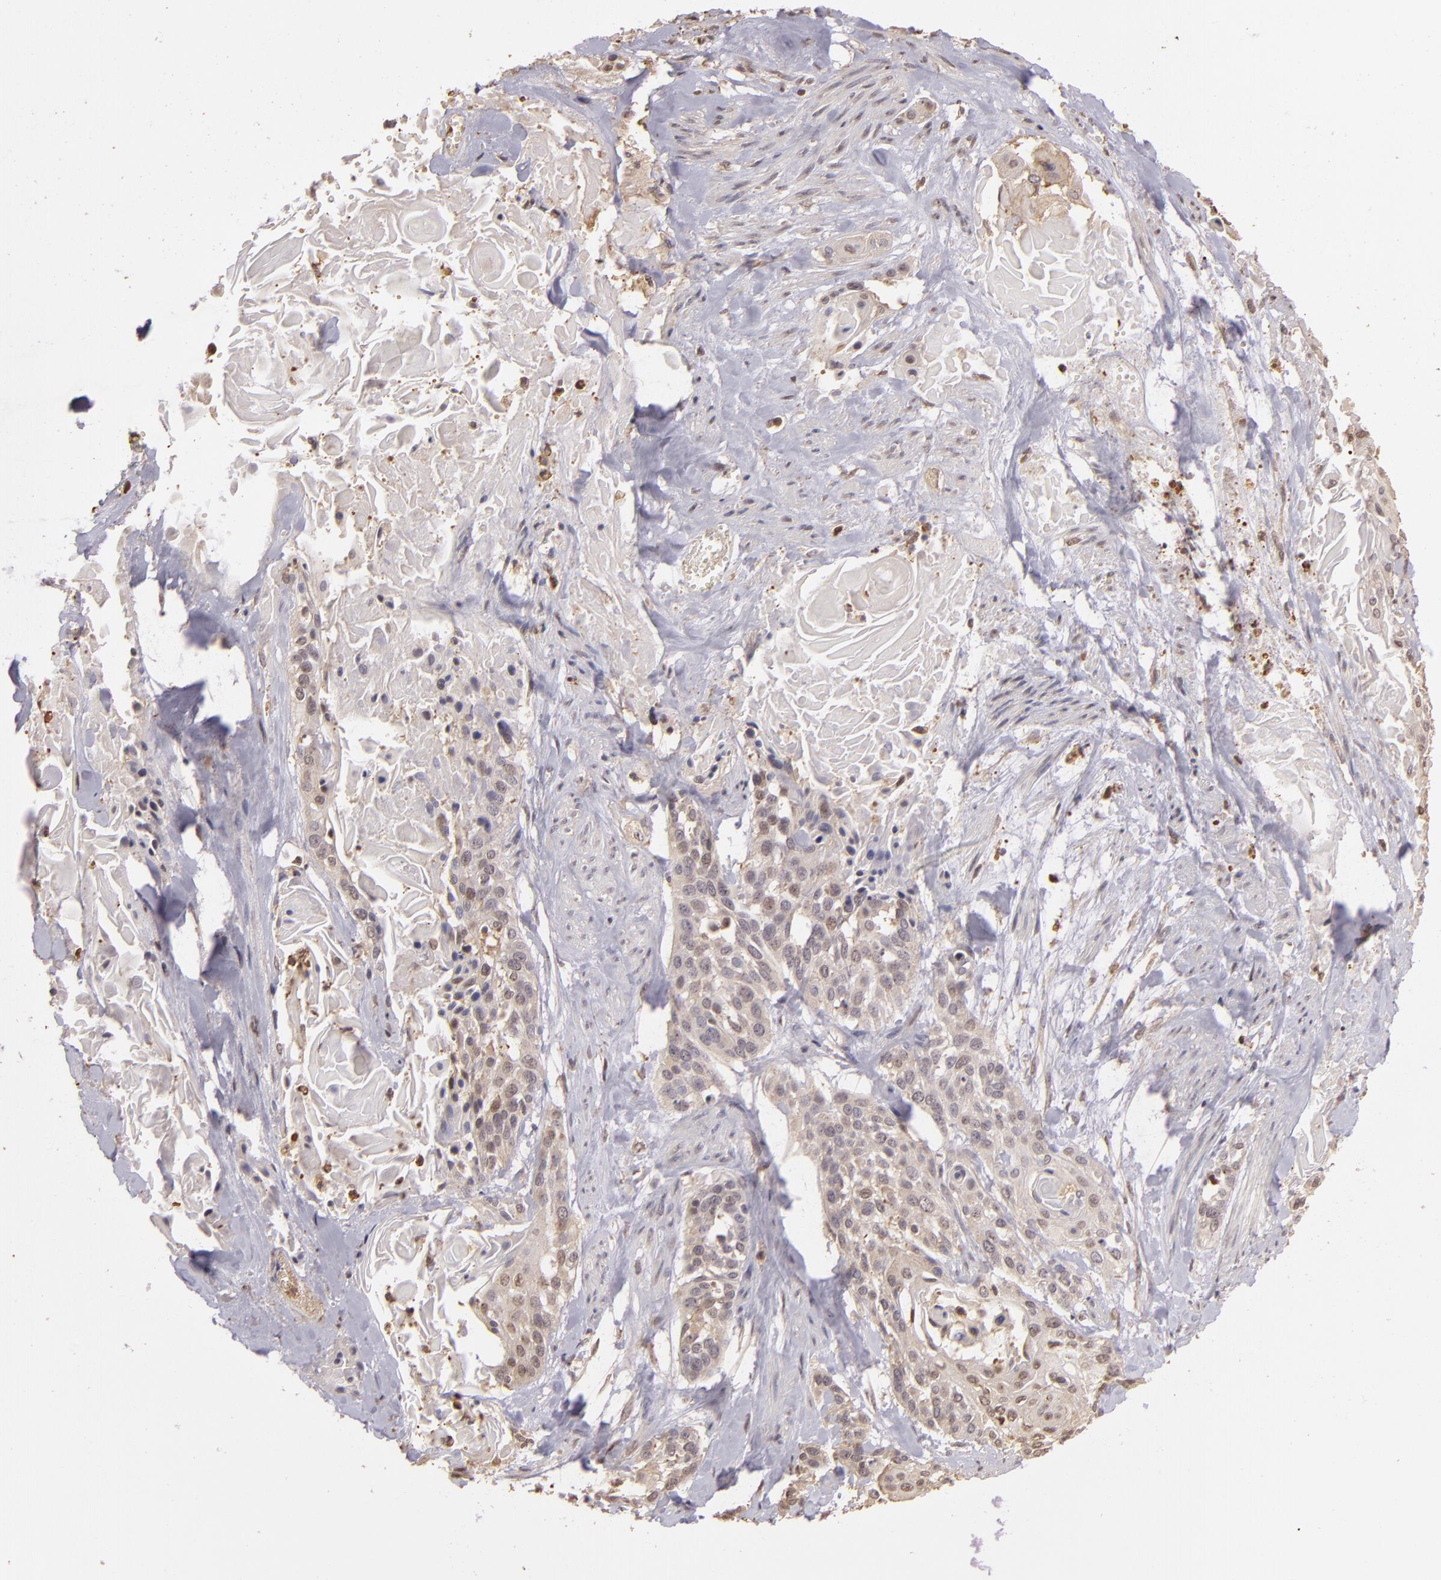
{"staining": {"intensity": "weak", "quantity": "<25%", "location": "nuclear"}, "tissue": "cervical cancer", "cell_type": "Tumor cells", "image_type": "cancer", "snomed": [{"axis": "morphology", "description": "Squamous cell carcinoma, NOS"}, {"axis": "topography", "description": "Cervix"}], "caption": "The photomicrograph displays no staining of tumor cells in cervical cancer.", "gene": "ARPC2", "patient": {"sex": "female", "age": 57}}